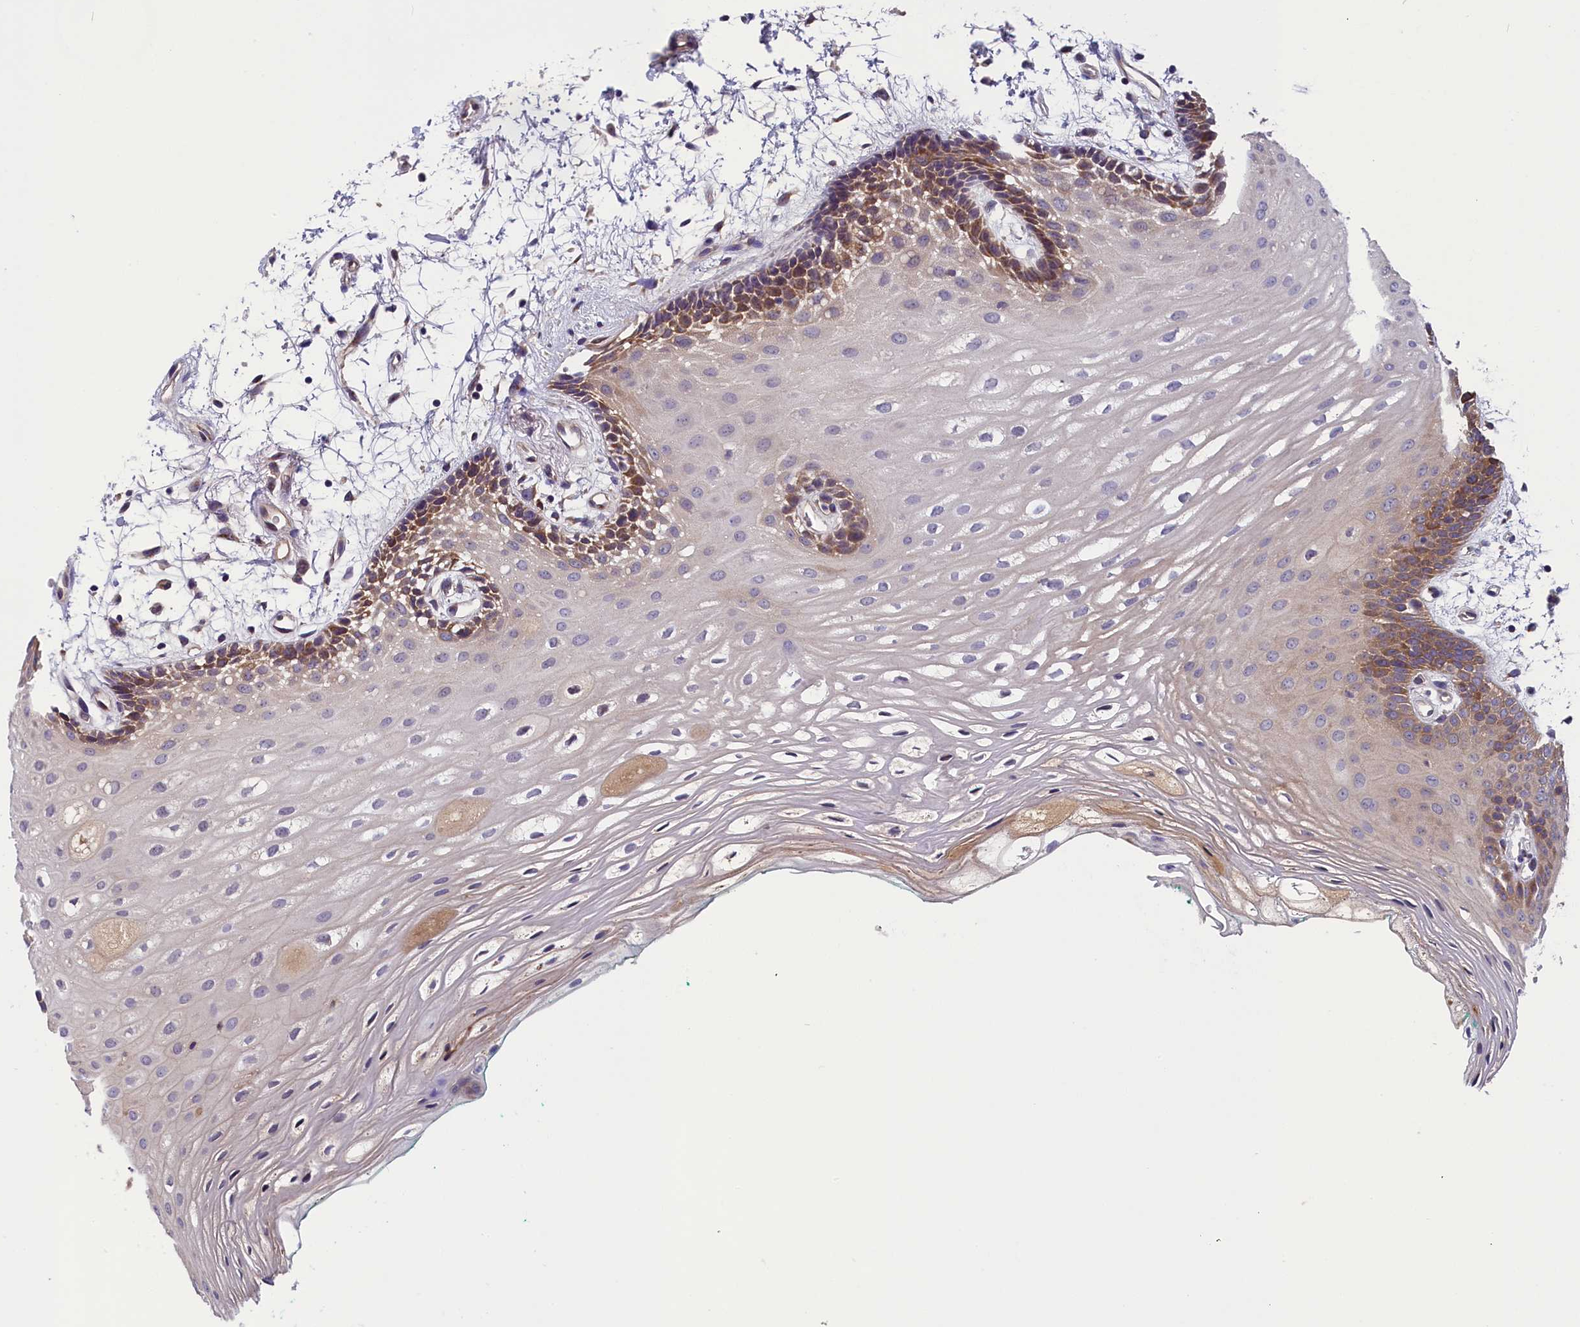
{"staining": {"intensity": "moderate", "quantity": "25%-75%", "location": "cytoplasmic/membranous"}, "tissue": "oral mucosa", "cell_type": "Squamous epithelial cells", "image_type": "normal", "snomed": [{"axis": "morphology", "description": "Normal tissue, NOS"}, {"axis": "topography", "description": "Skeletal muscle"}, {"axis": "topography", "description": "Oral tissue"}, {"axis": "topography", "description": "Peripheral nerve tissue"}], "caption": "Immunohistochemistry (IHC) photomicrograph of unremarkable oral mucosa: oral mucosa stained using immunohistochemistry (IHC) exhibits medium levels of moderate protein expression localized specifically in the cytoplasmic/membranous of squamous epithelial cells, appearing as a cytoplasmic/membranous brown color.", "gene": "ABCC8", "patient": {"sex": "female", "age": 84}}